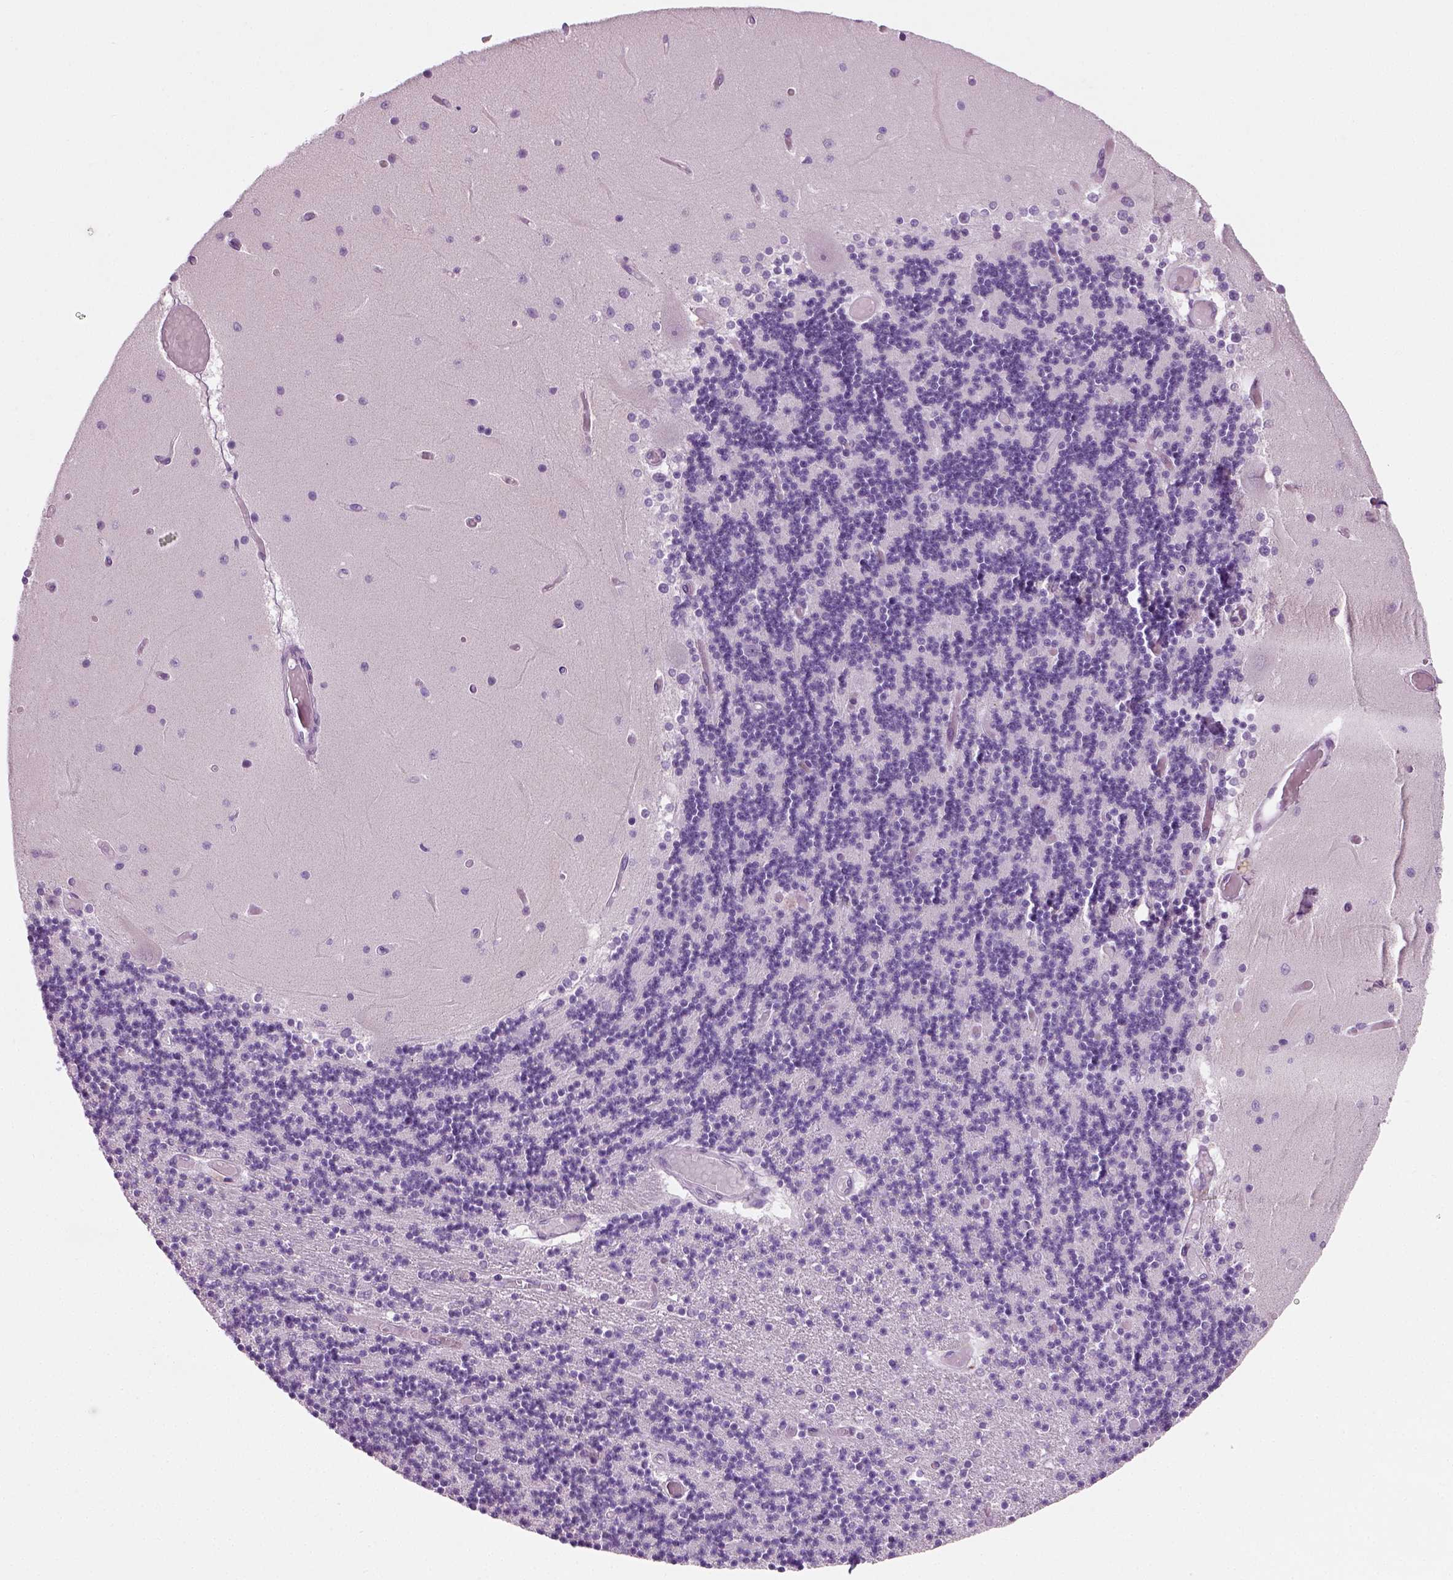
{"staining": {"intensity": "negative", "quantity": "none", "location": "none"}, "tissue": "cerebellum", "cell_type": "Cells in granular layer", "image_type": "normal", "snomed": [{"axis": "morphology", "description": "Normal tissue, NOS"}, {"axis": "topography", "description": "Cerebellum"}], "caption": "The IHC photomicrograph has no significant staining in cells in granular layer of cerebellum. (Stains: DAB immunohistochemistry (IHC) with hematoxylin counter stain, Microscopy: brightfield microscopy at high magnification).", "gene": "SPATA31E1", "patient": {"sex": "female", "age": 28}}